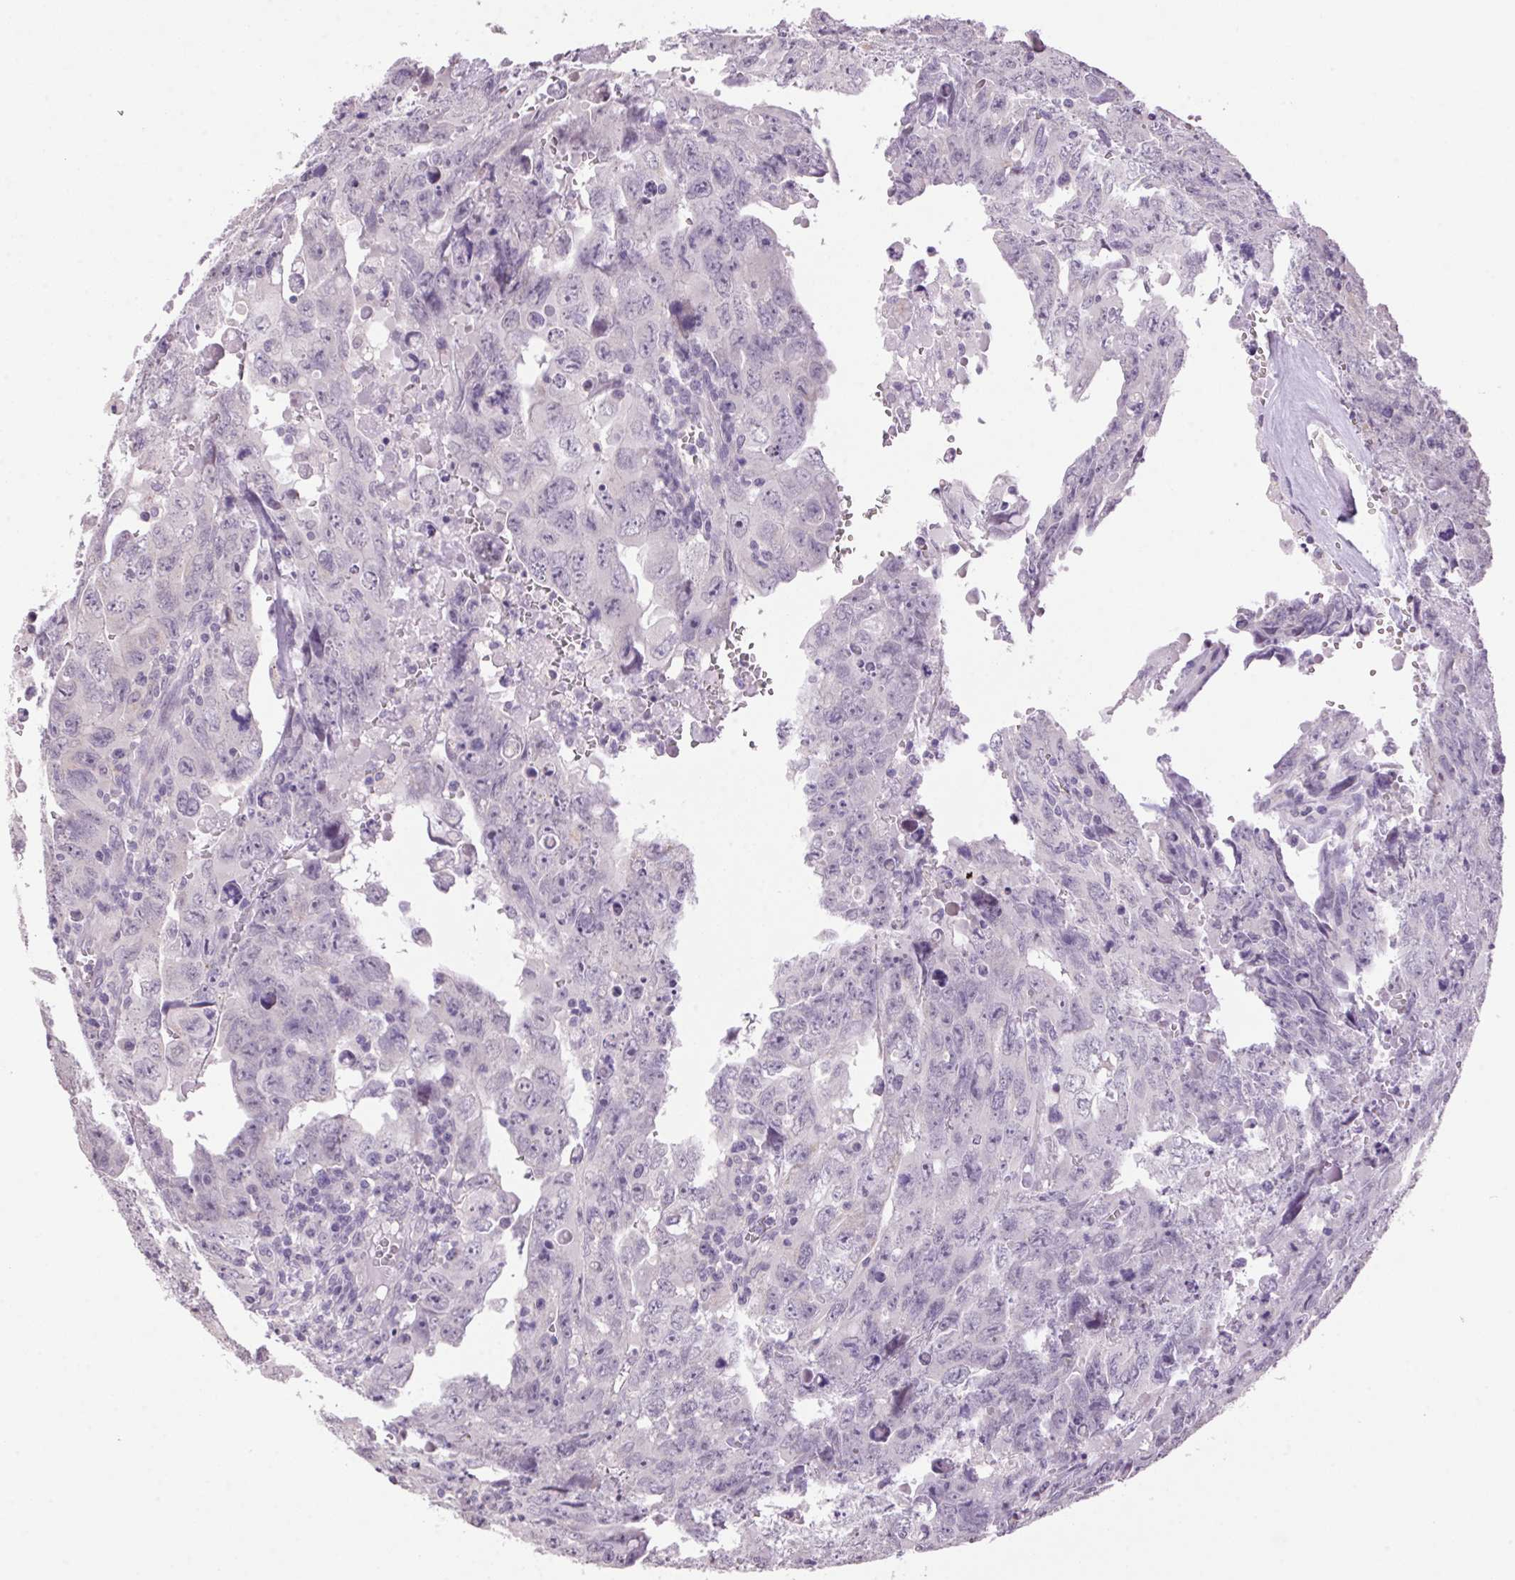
{"staining": {"intensity": "negative", "quantity": "none", "location": "none"}, "tissue": "testis cancer", "cell_type": "Tumor cells", "image_type": "cancer", "snomed": [{"axis": "morphology", "description": "Carcinoma, Embryonal, NOS"}, {"axis": "topography", "description": "Testis"}], "caption": "Testis cancer (embryonal carcinoma) was stained to show a protein in brown. There is no significant expression in tumor cells.", "gene": "VWA3B", "patient": {"sex": "male", "age": 24}}